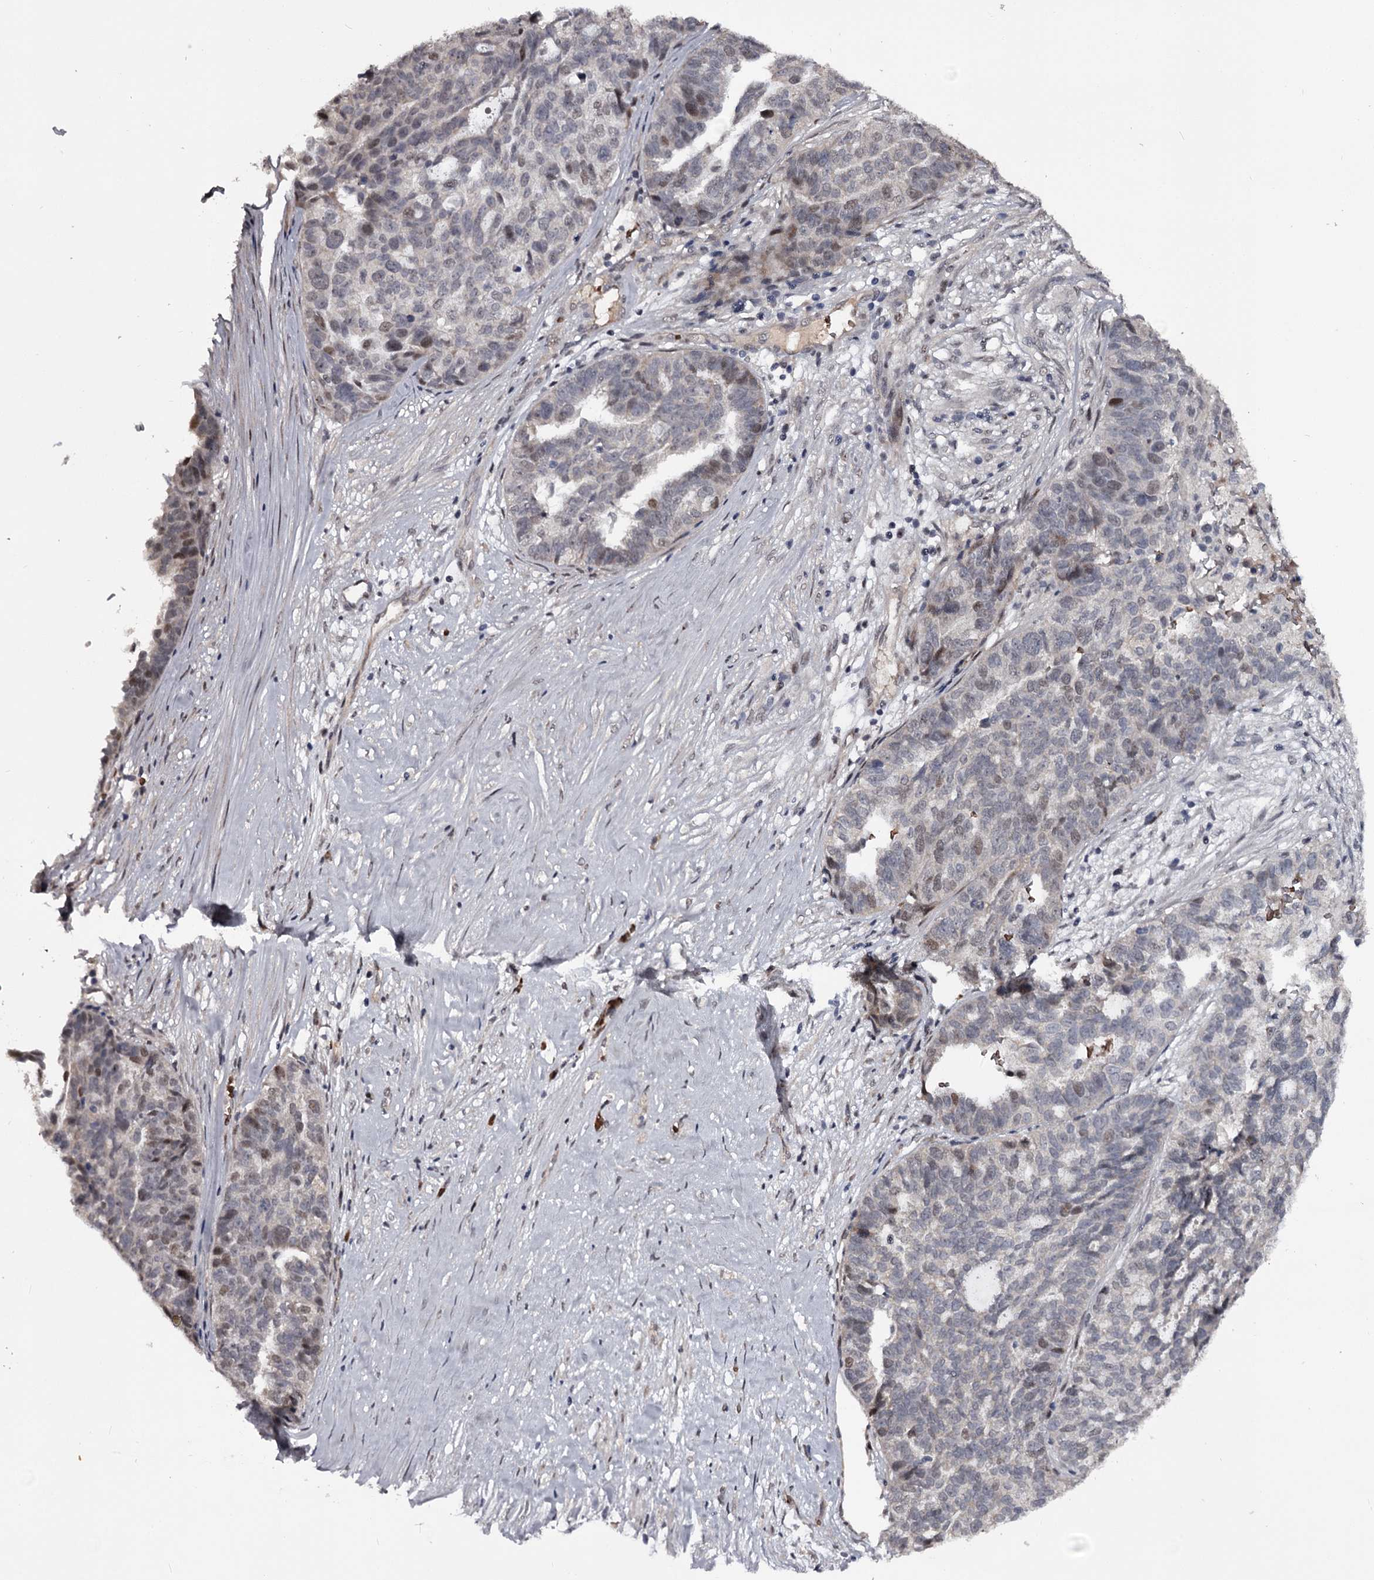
{"staining": {"intensity": "moderate", "quantity": "<25%", "location": "nuclear"}, "tissue": "ovarian cancer", "cell_type": "Tumor cells", "image_type": "cancer", "snomed": [{"axis": "morphology", "description": "Cystadenocarcinoma, serous, NOS"}, {"axis": "topography", "description": "Ovary"}], "caption": "An image showing moderate nuclear expression in about <25% of tumor cells in ovarian cancer (serous cystadenocarcinoma), as visualized by brown immunohistochemical staining.", "gene": "RNF44", "patient": {"sex": "female", "age": 59}}